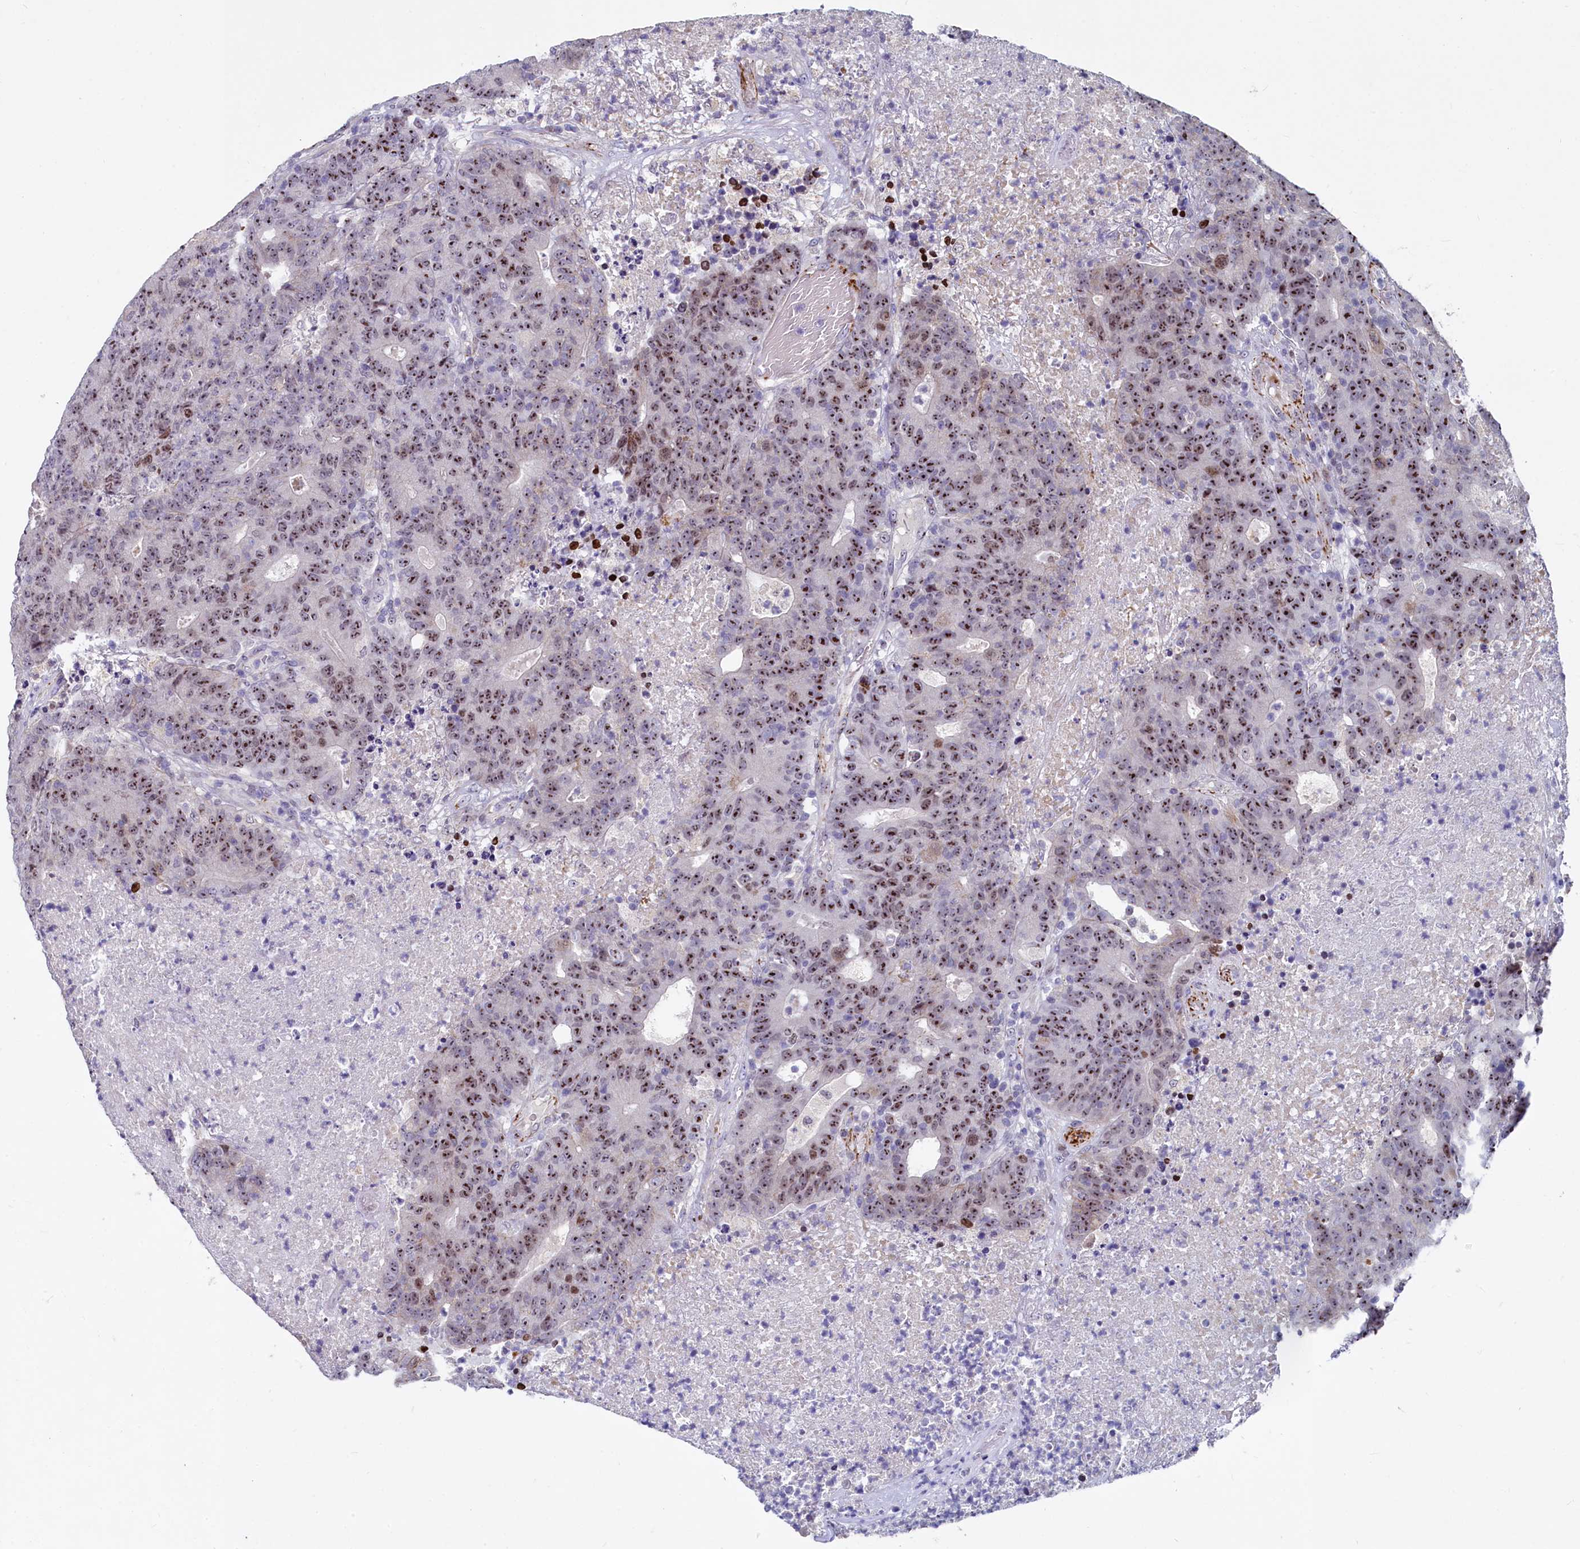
{"staining": {"intensity": "moderate", "quantity": ">75%", "location": "nuclear"}, "tissue": "colorectal cancer", "cell_type": "Tumor cells", "image_type": "cancer", "snomed": [{"axis": "morphology", "description": "Adenocarcinoma, NOS"}, {"axis": "topography", "description": "Colon"}], "caption": "Immunohistochemistry (IHC) micrograph of human colorectal cancer (adenocarcinoma) stained for a protein (brown), which demonstrates medium levels of moderate nuclear staining in about >75% of tumor cells.", "gene": "ASXL3", "patient": {"sex": "female", "age": 75}}